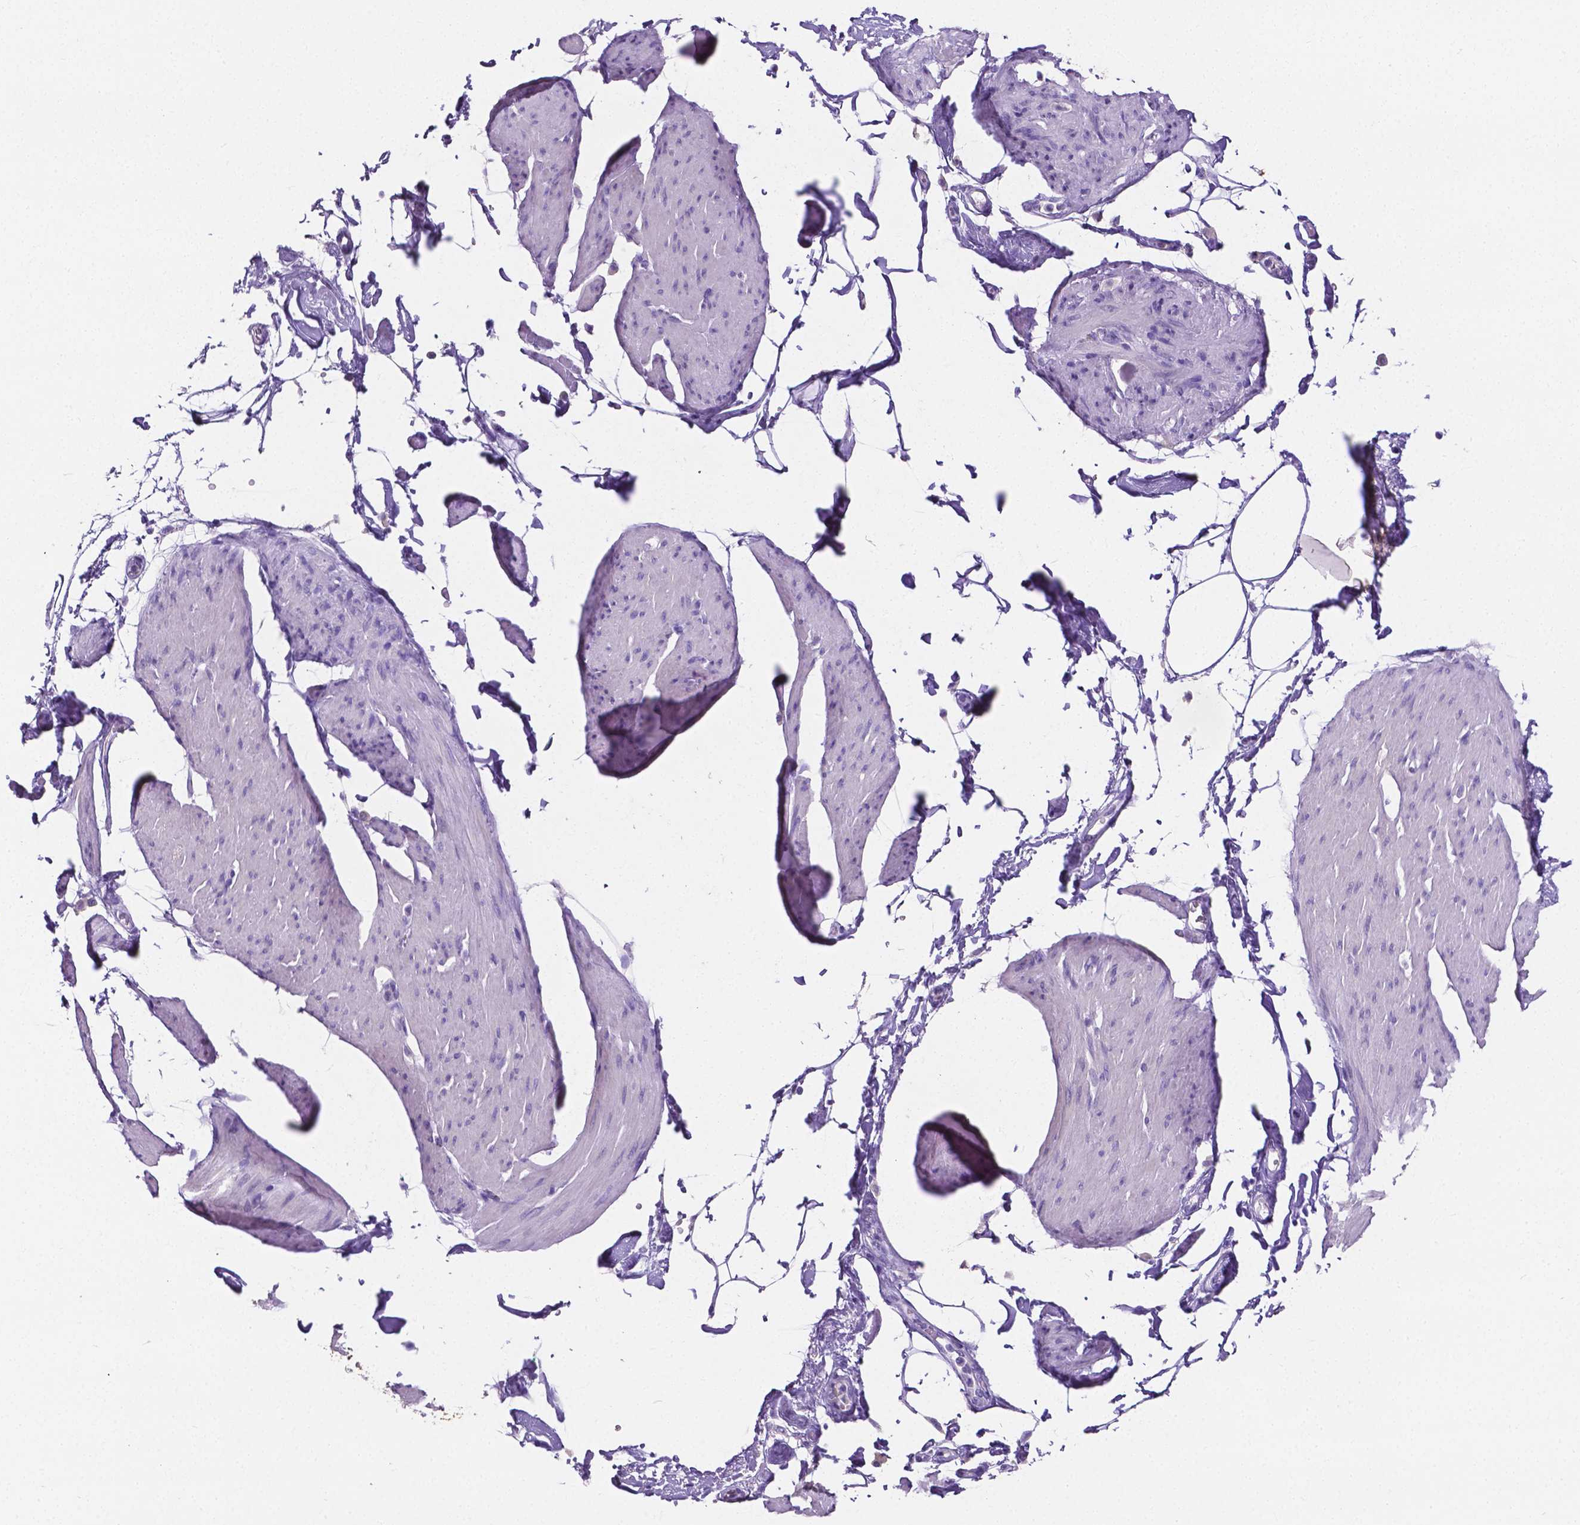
{"staining": {"intensity": "negative", "quantity": "none", "location": "none"}, "tissue": "smooth muscle", "cell_type": "Smooth muscle cells", "image_type": "normal", "snomed": [{"axis": "morphology", "description": "Normal tissue, NOS"}, {"axis": "topography", "description": "Adipose tissue"}, {"axis": "topography", "description": "Smooth muscle"}, {"axis": "topography", "description": "Peripheral nerve tissue"}], "caption": "Smooth muscle was stained to show a protein in brown. There is no significant staining in smooth muscle cells. (IHC, brightfield microscopy, high magnification).", "gene": "SLC22A2", "patient": {"sex": "male", "age": 83}}